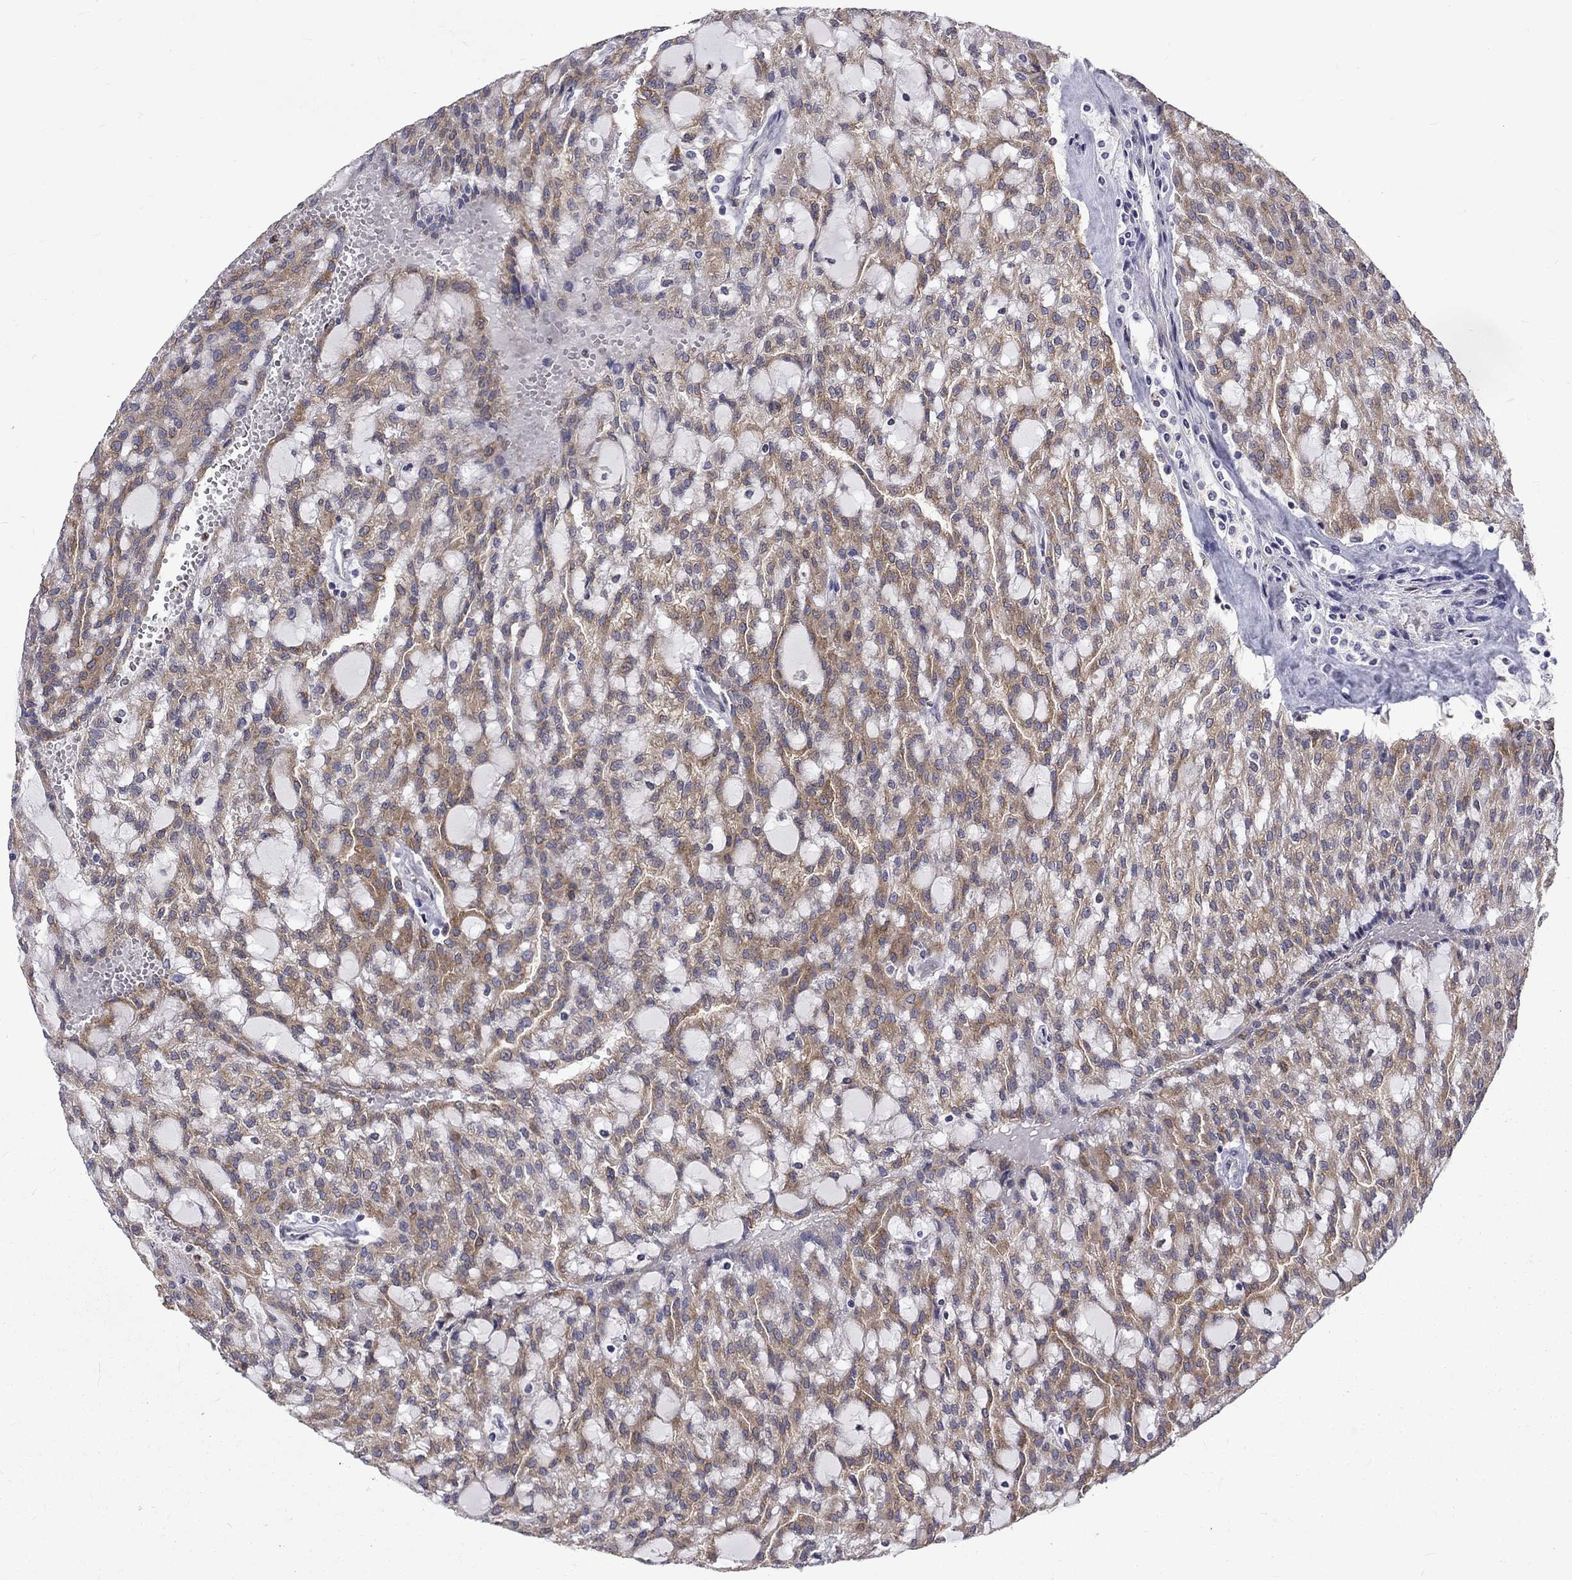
{"staining": {"intensity": "moderate", "quantity": ">75%", "location": "cytoplasmic/membranous"}, "tissue": "renal cancer", "cell_type": "Tumor cells", "image_type": "cancer", "snomed": [{"axis": "morphology", "description": "Adenocarcinoma, NOS"}, {"axis": "topography", "description": "Kidney"}], "caption": "Approximately >75% of tumor cells in human renal cancer (adenocarcinoma) exhibit moderate cytoplasmic/membranous protein expression as visualized by brown immunohistochemical staining.", "gene": "PABPC4", "patient": {"sex": "male", "age": 63}}